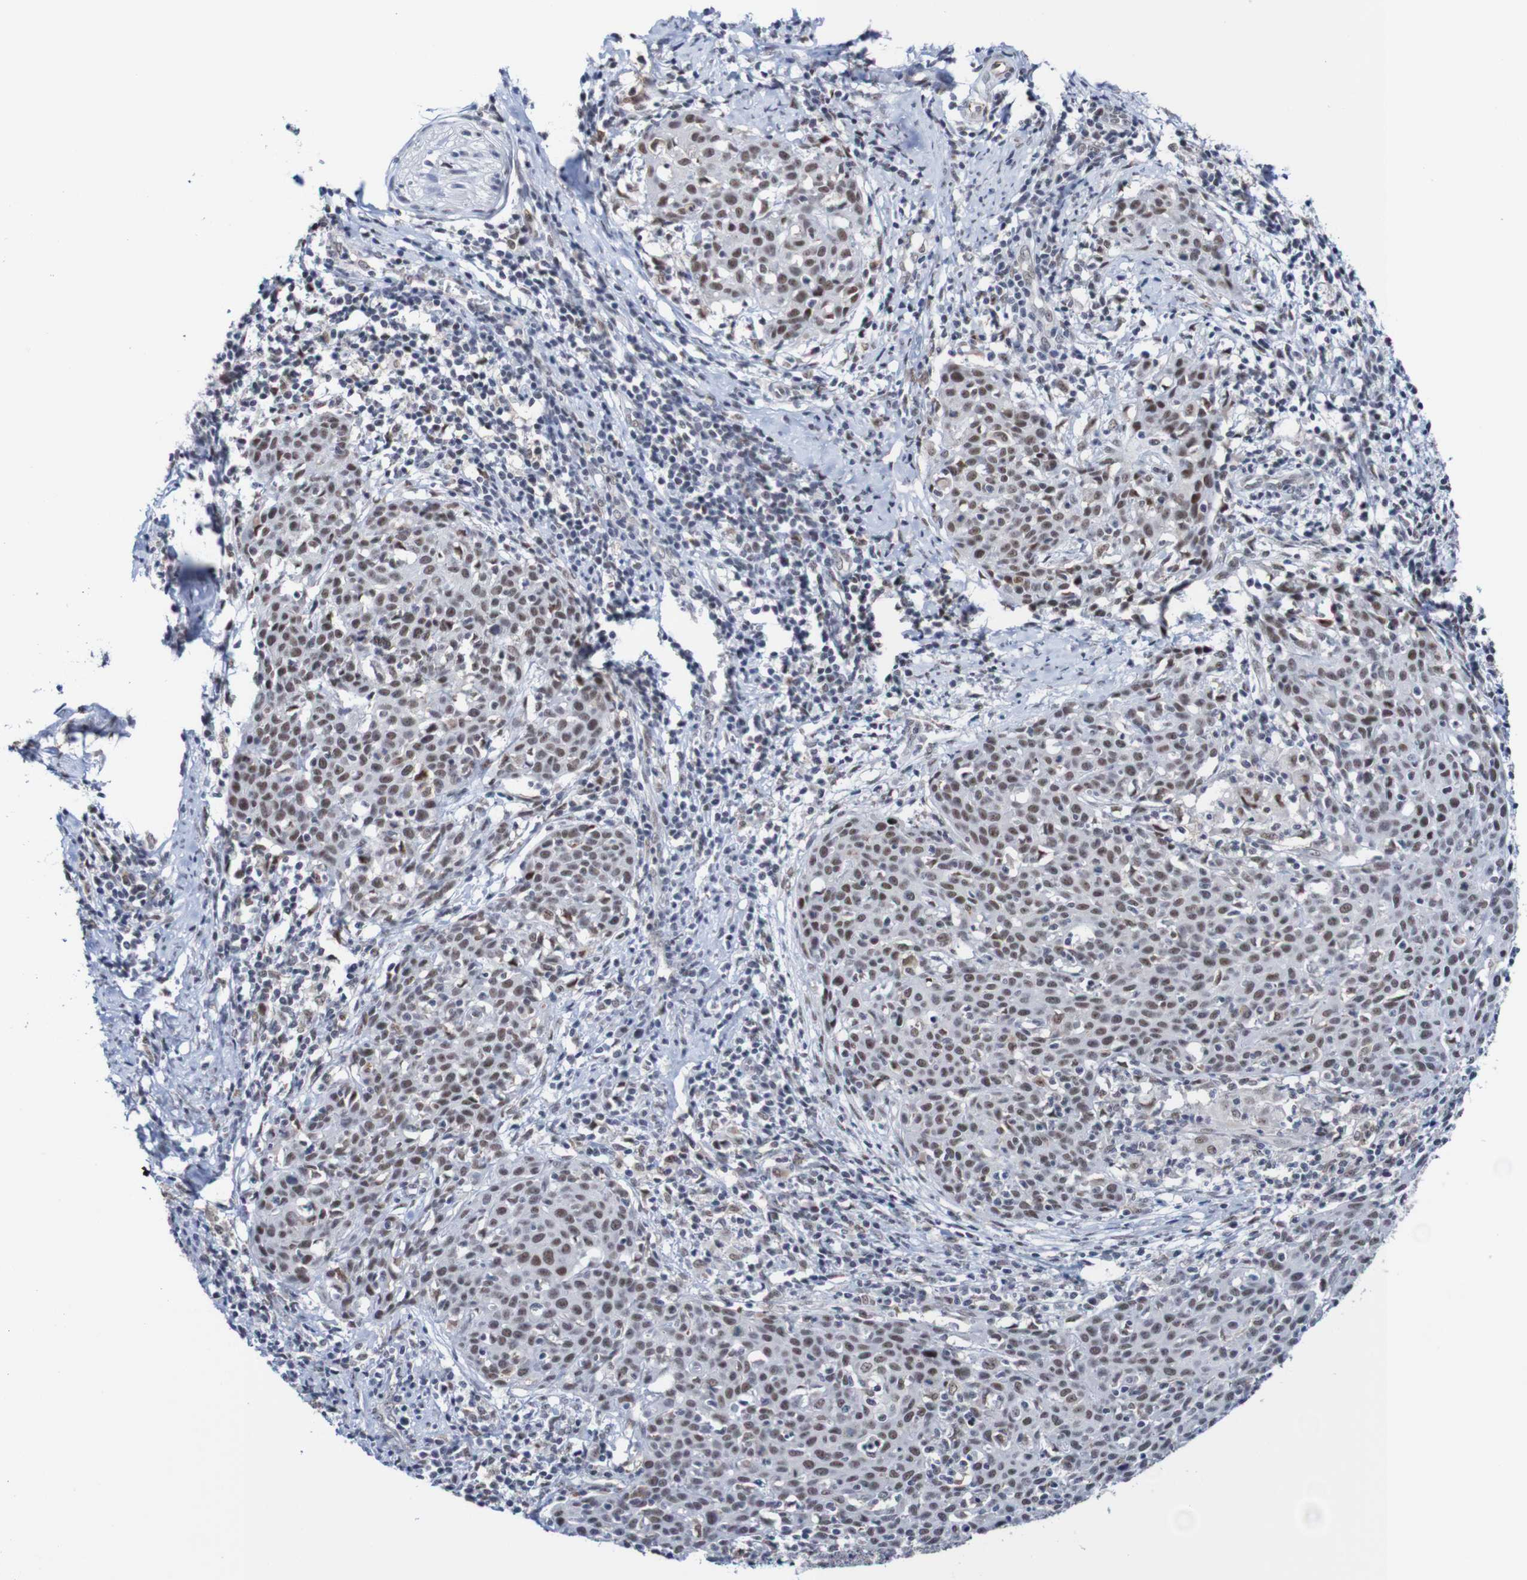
{"staining": {"intensity": "moderate", "quantity": ">75%", "location": "nuclear"}, "tissue": "cervical cancer", "cell_type": "Tumor cells", "image_type": "cancer", "snomed": [{"axis": "morphology", "description": "Squamous cell carcinoma, NOS"}, {"axis": "topography", "description": "Cervix"}], "caption": "Protein staining of squamous cell carcinoma (cervical) tissue shows moderate nuclear expression in approximately >75% of tumor cells.", "gene": "CDC5L", "patient": {"sex": "female", "age": 38}}